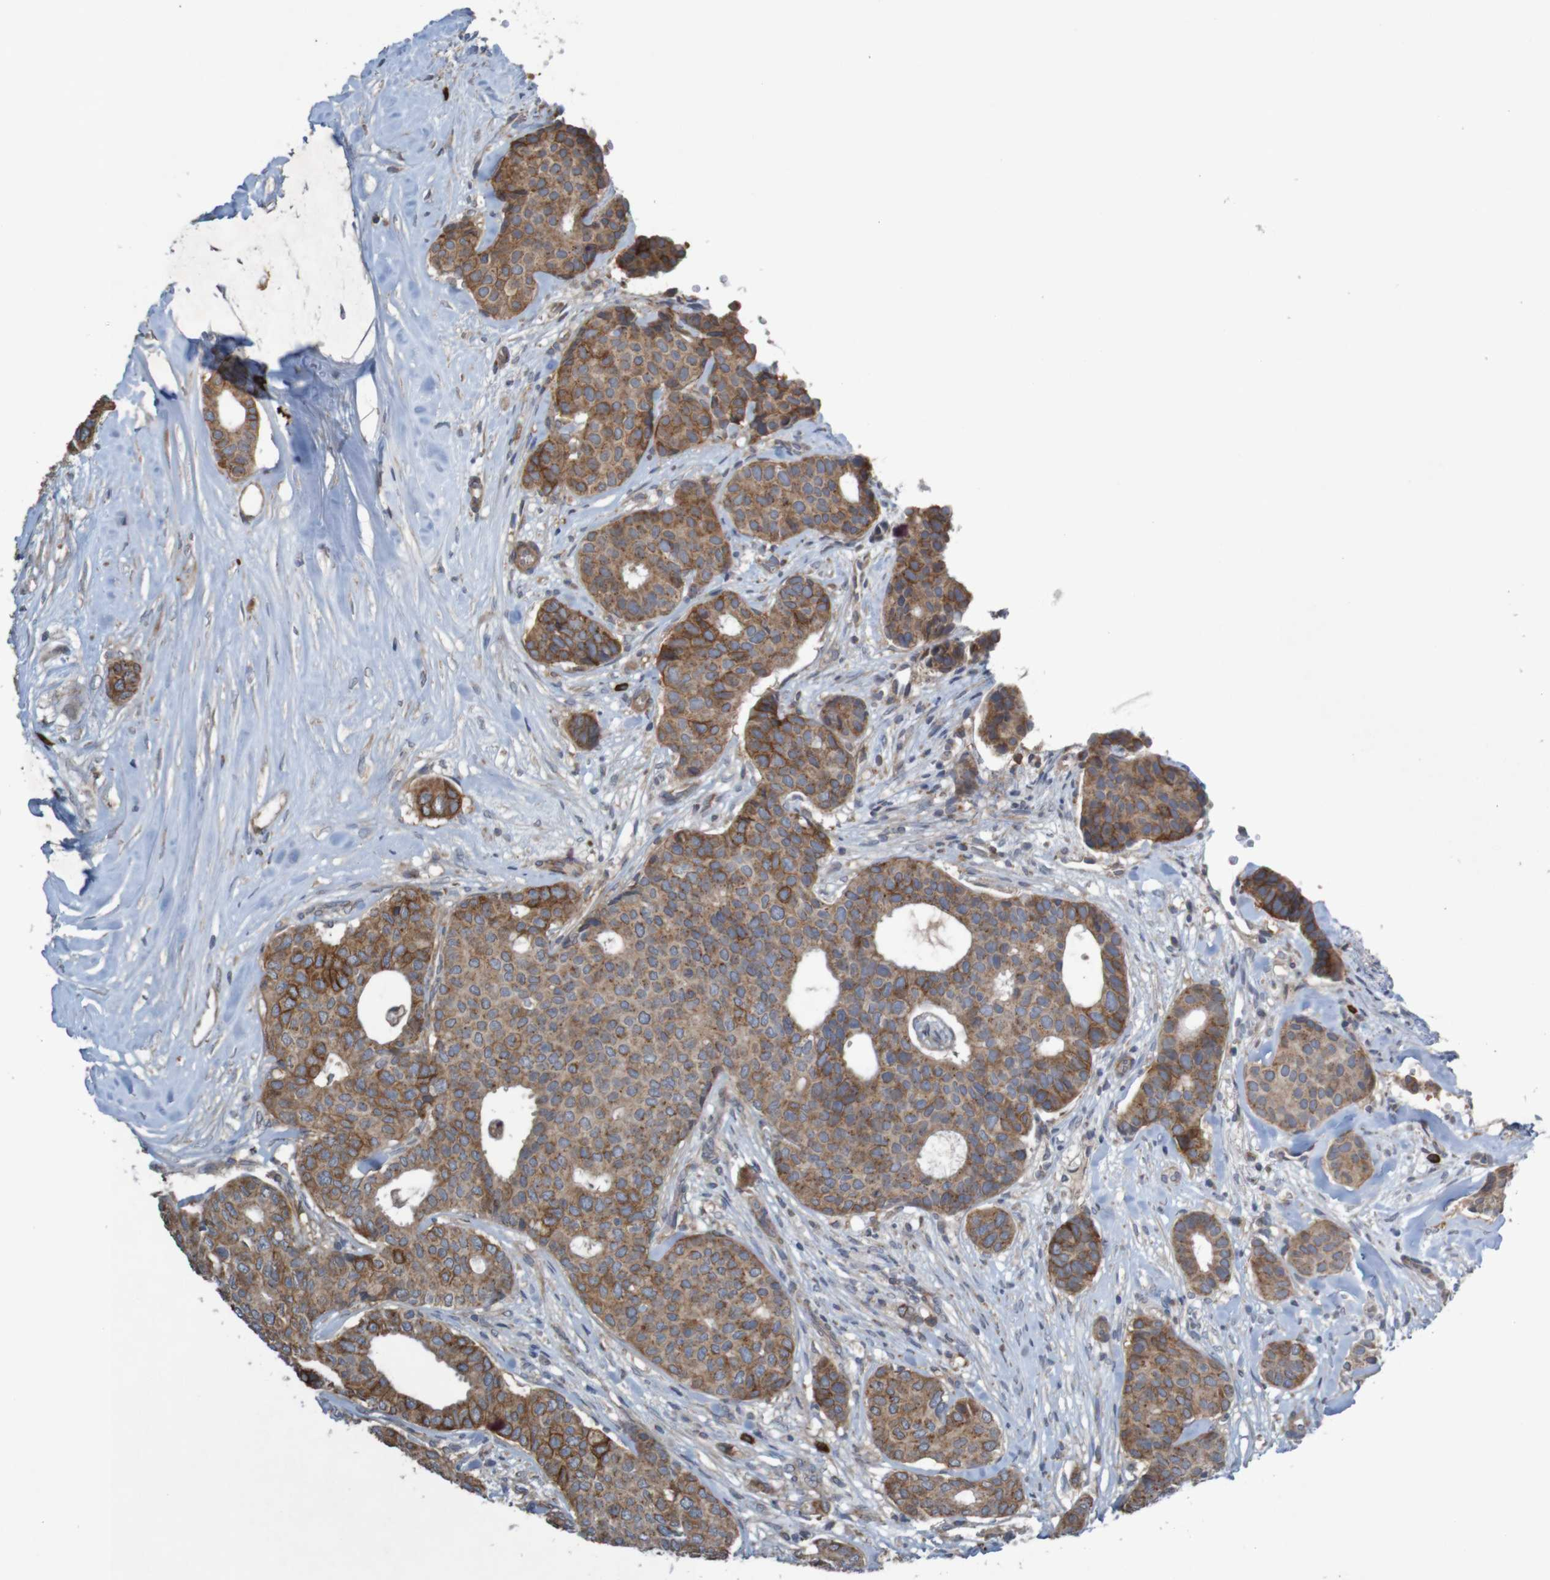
{"staining": {"intensity": "moderate", "quantity": ">75%", "location": "cytoplasmic/membranous"}, "tissue": "breast cancer", "cell_type": "Tumor cells", "image_type": "cancer", "snomed": [{"axis": "morphology", "description": "Duct carcinoma"}, {"axis": "topography", "description": "Breast"}], "caption": "IHC (DAB) staining of intraductal carcinoma (breast) exhibits moderate cytoplasmic/membranous protein staining in approximately >75% of tumor cells.", "gene": "B3GAT2", "patient": {"sex": "female", "age": 75}}